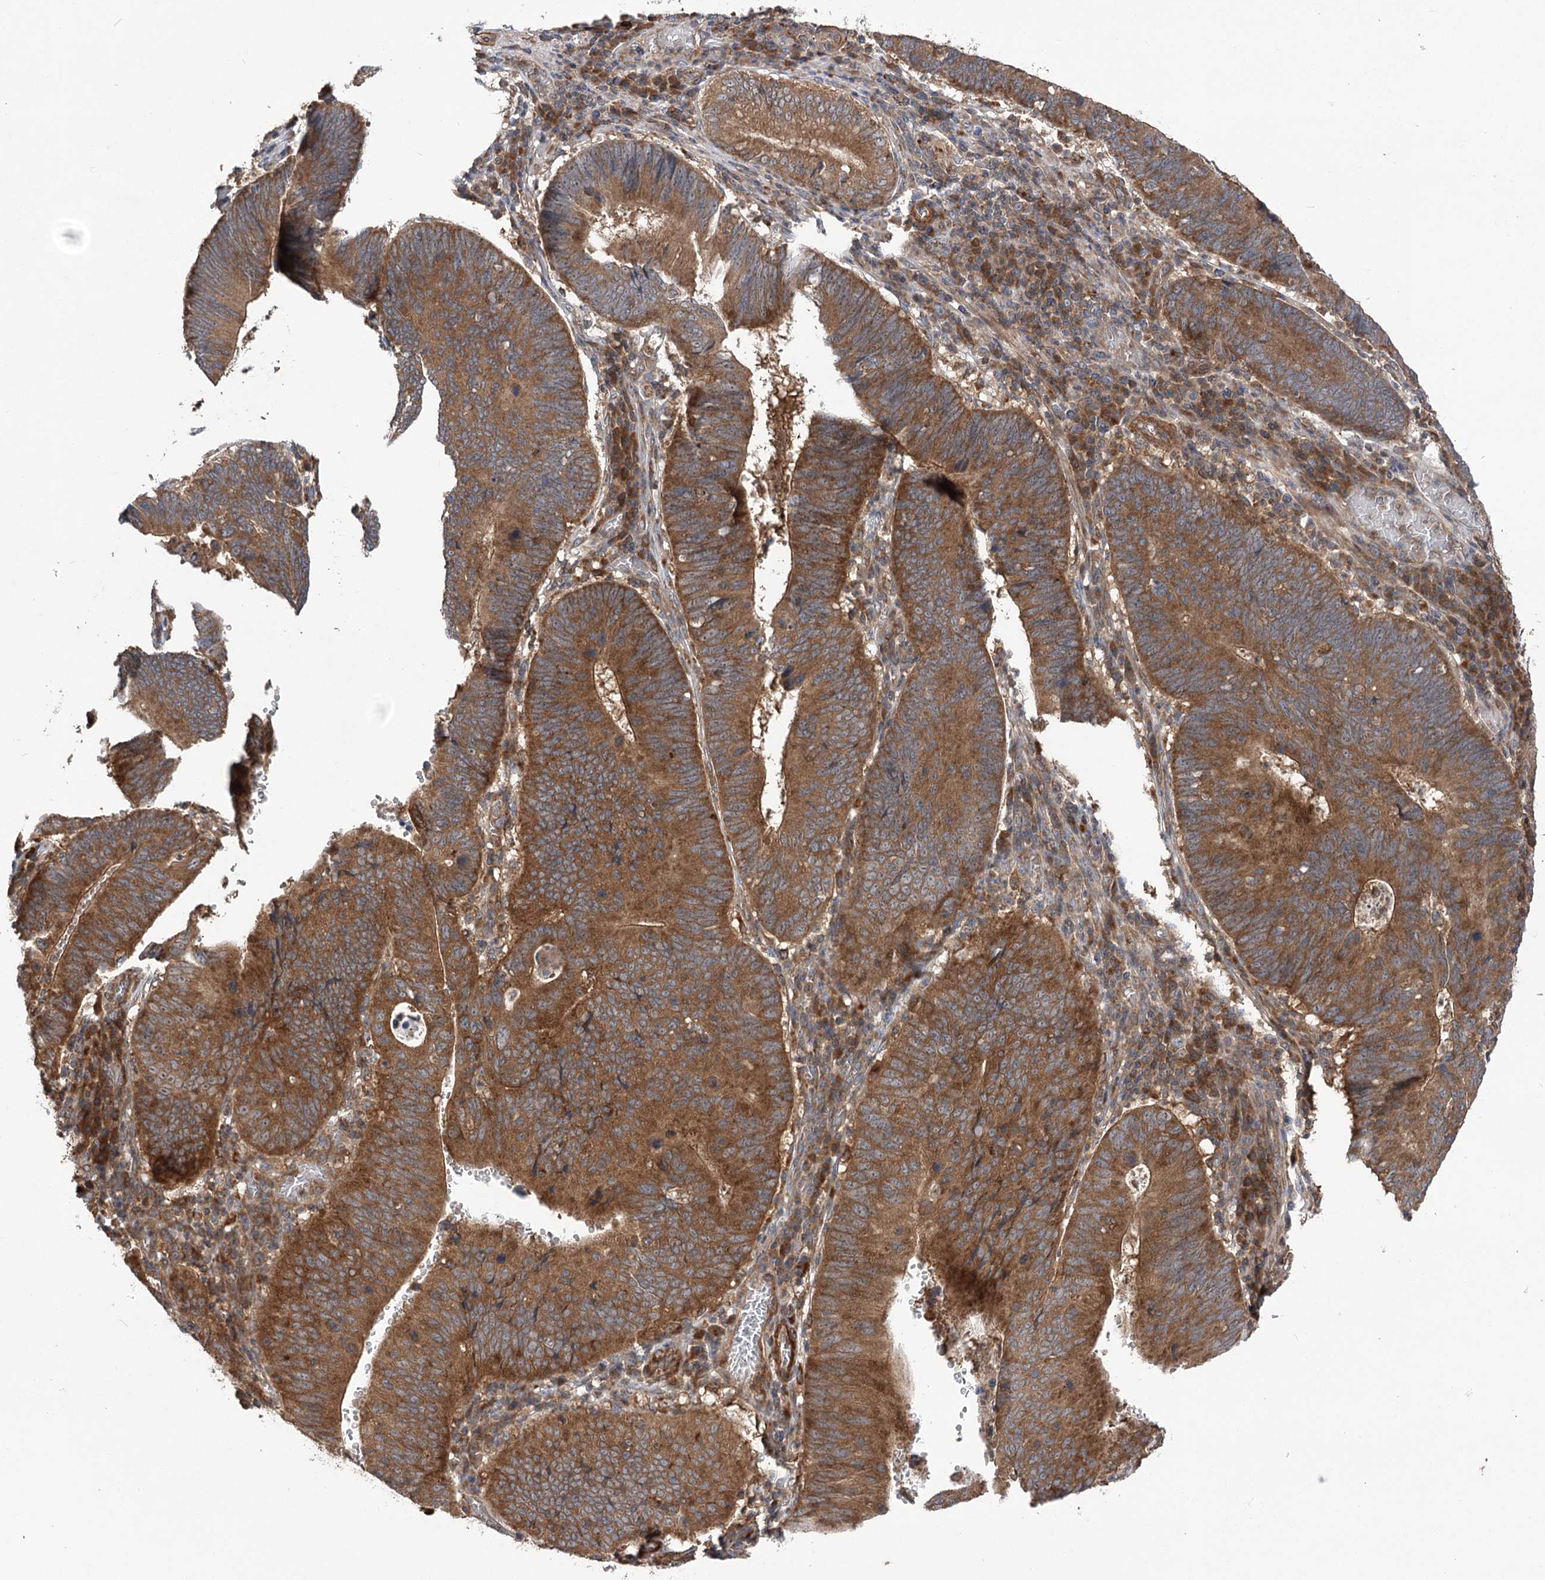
{"staining": {"intensity": "moderate", "quantity": ">75%", "location": "cytoplasmic/membranous"}, "tissue": "stomach cancer", "cell_type": "Tumor cells", "image_type": "cancer", "snomed": [{"axis": "morphology", "description": "Adenocarcinoma, NOS"}, {"axis": "topography", "description": "Stomach"}], "caption": "Stomach adenocarcinoma tissue displays moderate cytoplasmic/membranous expression in approximately >75% of tumor cells, visualized by immunohistochemistry.", "gene": "VPS37B", "patient": {"sex": "male", "age": 59}}